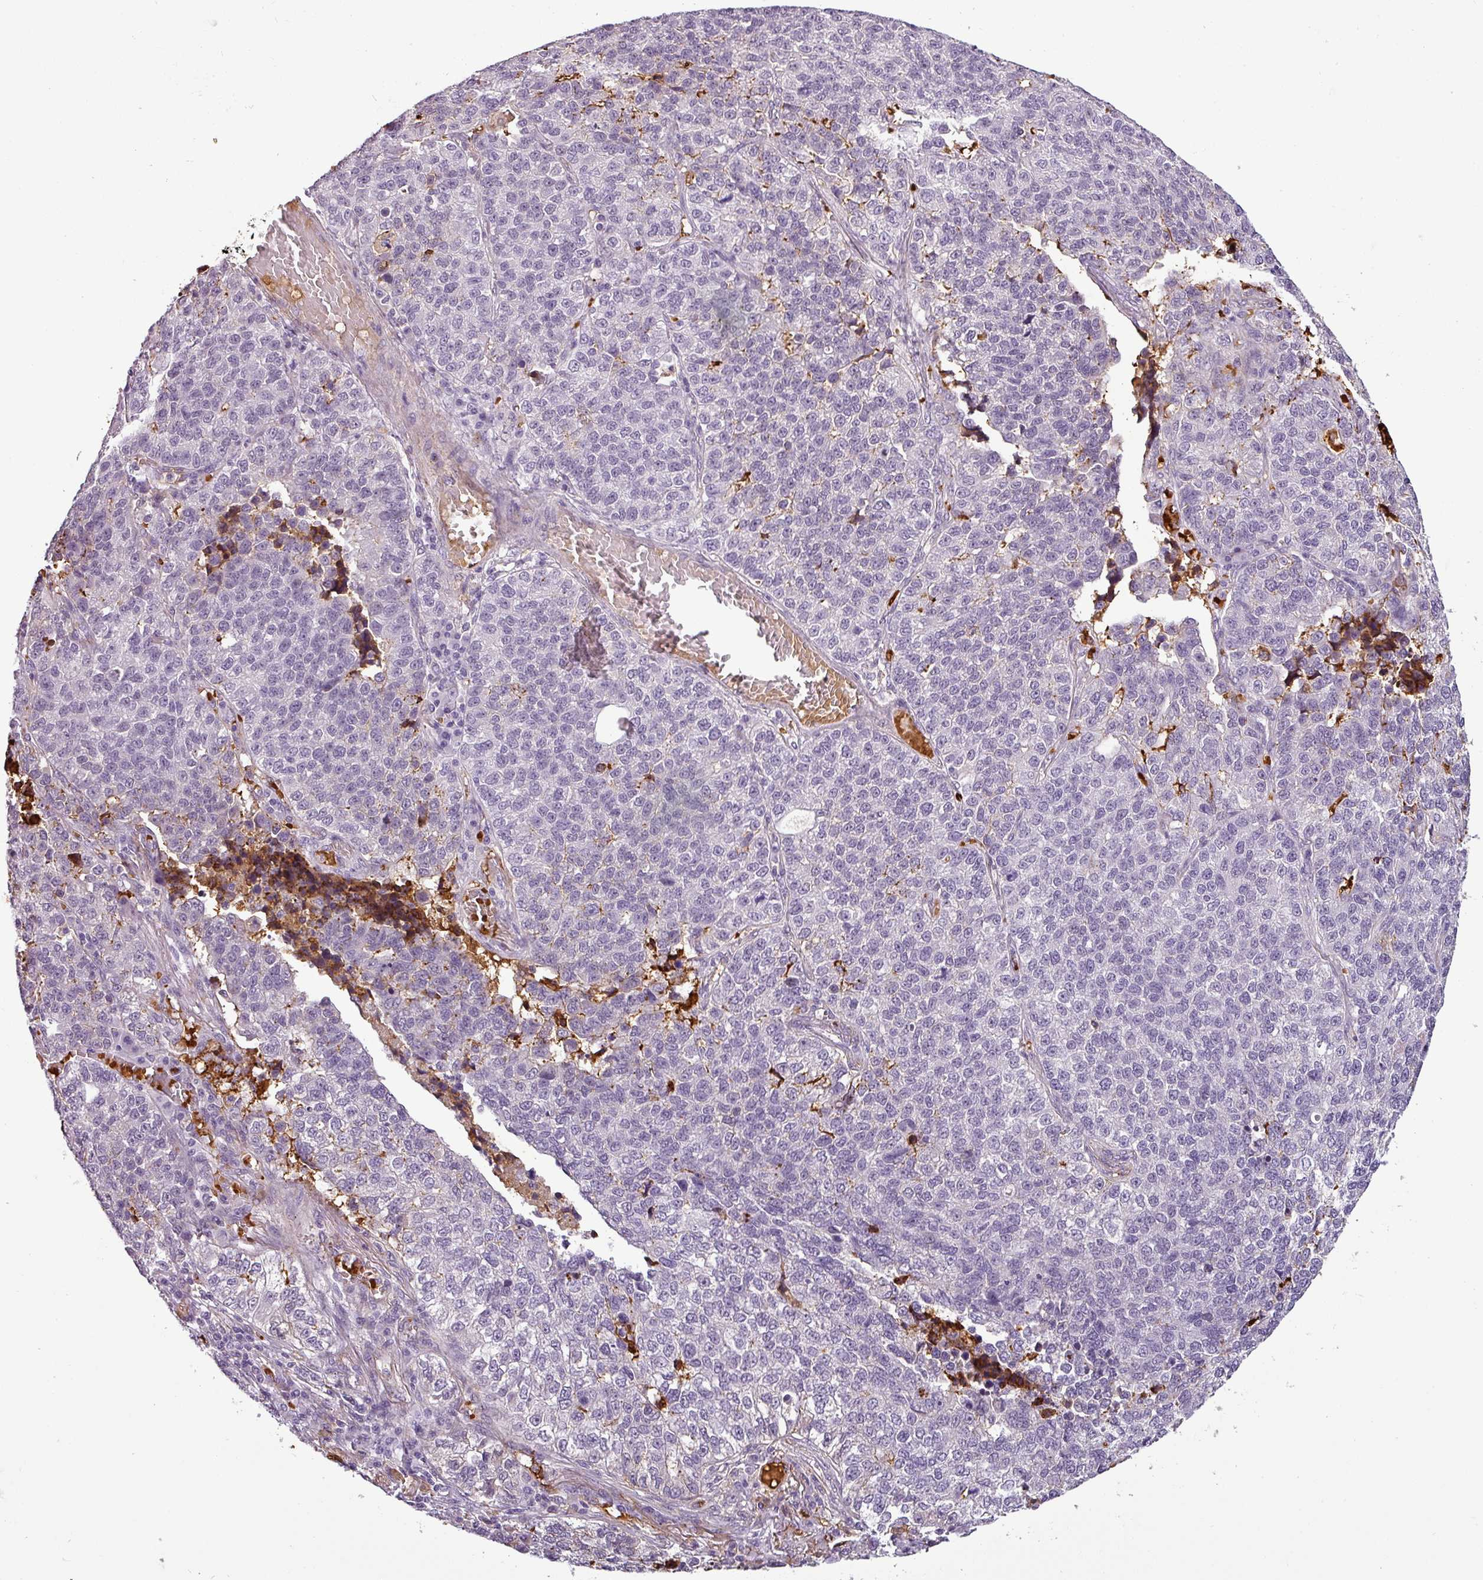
{"staining": {"intensity": "negative", "quantity": "none", "location": "none"}, "tissue": "lung cancer", "cell_type": "Tumor cells", "image_type": "cancer", "snomed": [{"axis": "morphology", "description": "Adenocarcinoma, NOS"}, {"axis": "topography", "description": "Lung"}], "caption": "This micrograph is of adenocarcinoma (lung) stained with IHC to label a protein in brown with the nuclei are counter-stained blue. There is no staining in tumor cells.", "gene": "APOC1", "patient": {"sex": "male", "age": 49}}